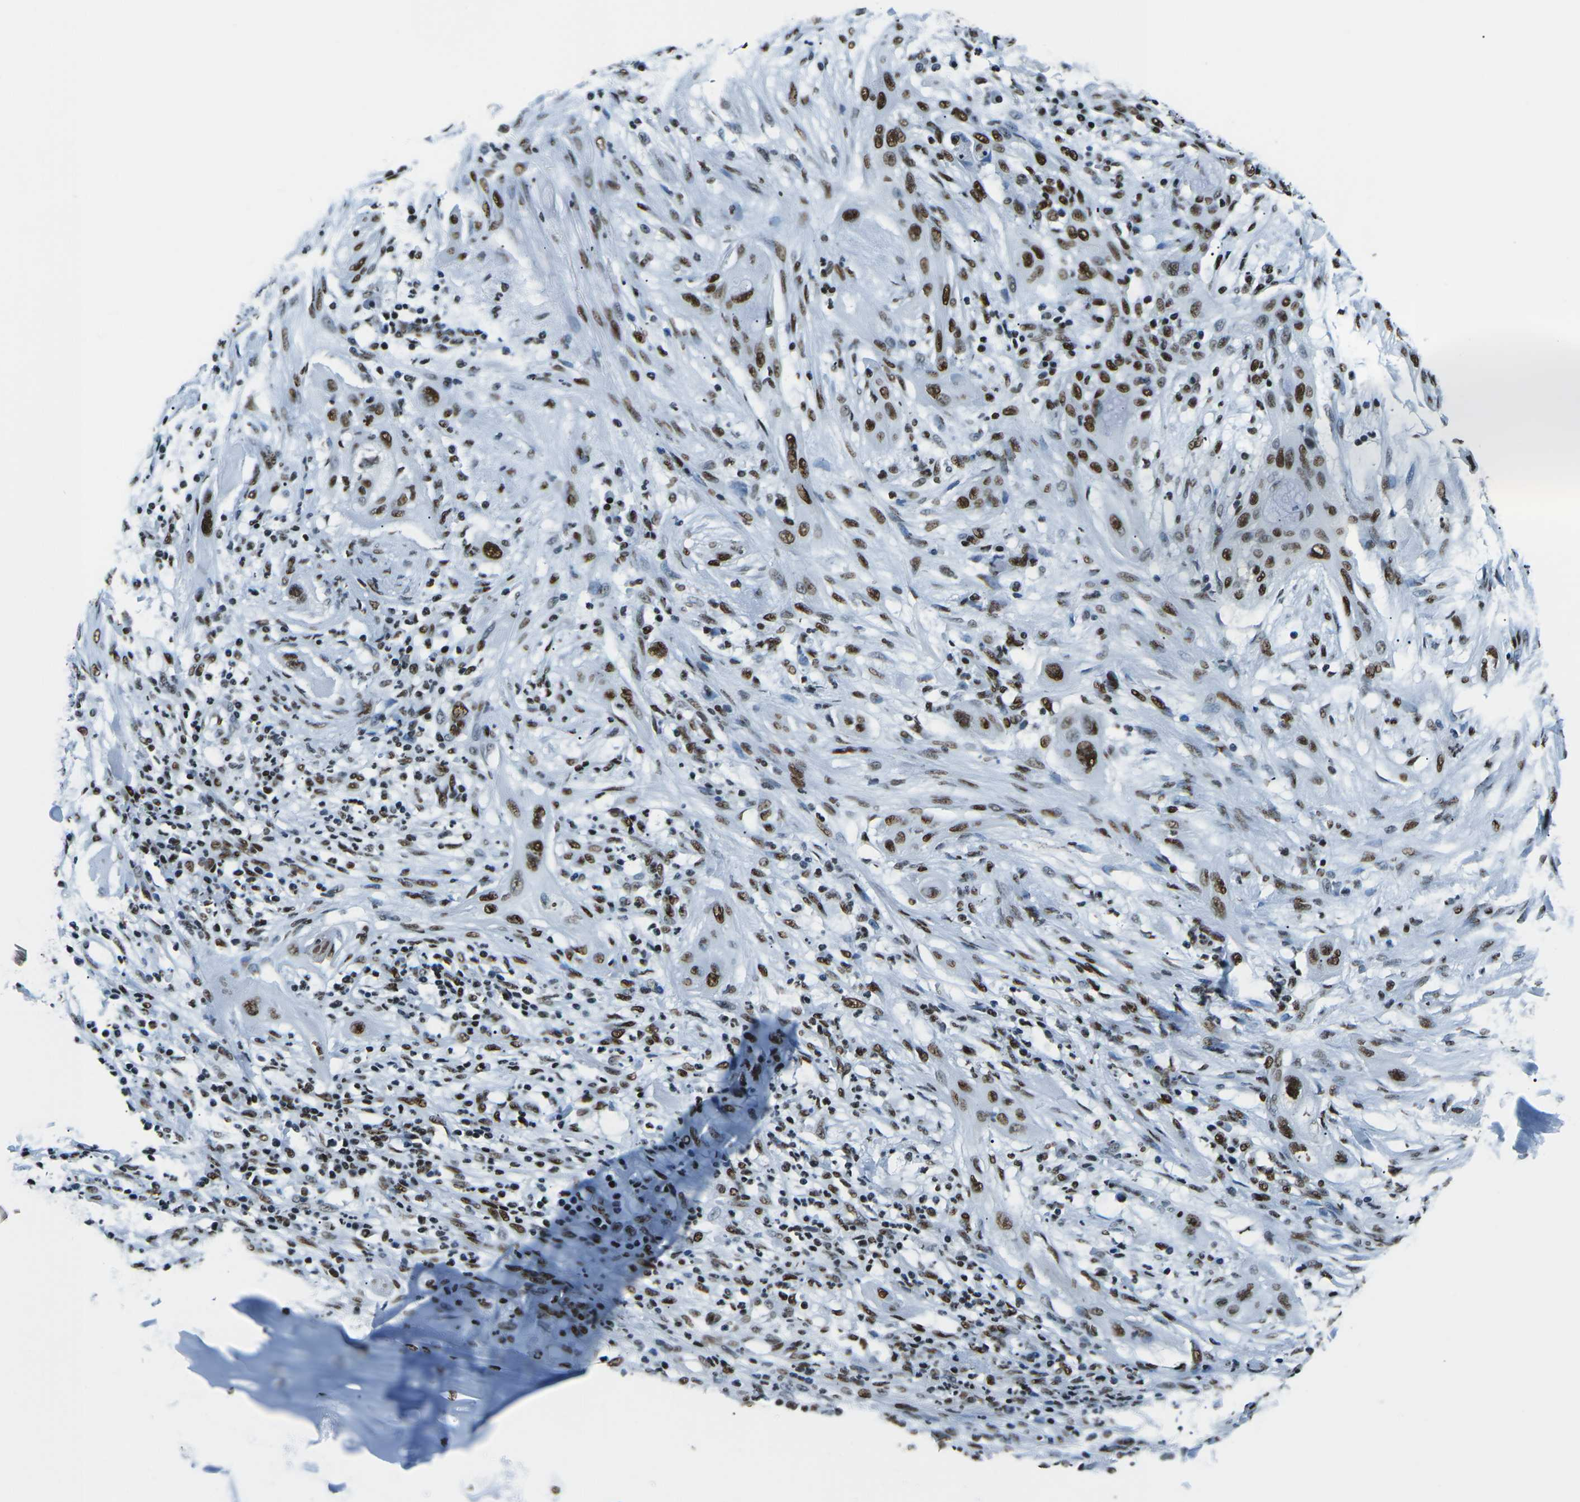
{"staining": {"intensity": "moderate", "quantity": ">75%", "location": "nuclear"}, "tissue": "lung cancer", "cell_type": "Tumor cells", "image_type": "cancer", "snomed": [{"axis": "morphology", "description": "Squamous cell carcinoma, NOS"}, {"axis": "topography", "description": "Lung"}], "caption": "Lung squamous cell carcinoma stained with a protein marker reveals moderate staining in tumor cells.", "gene": "HNRNPL", "patient": {"sex": "female", "age": 47}}